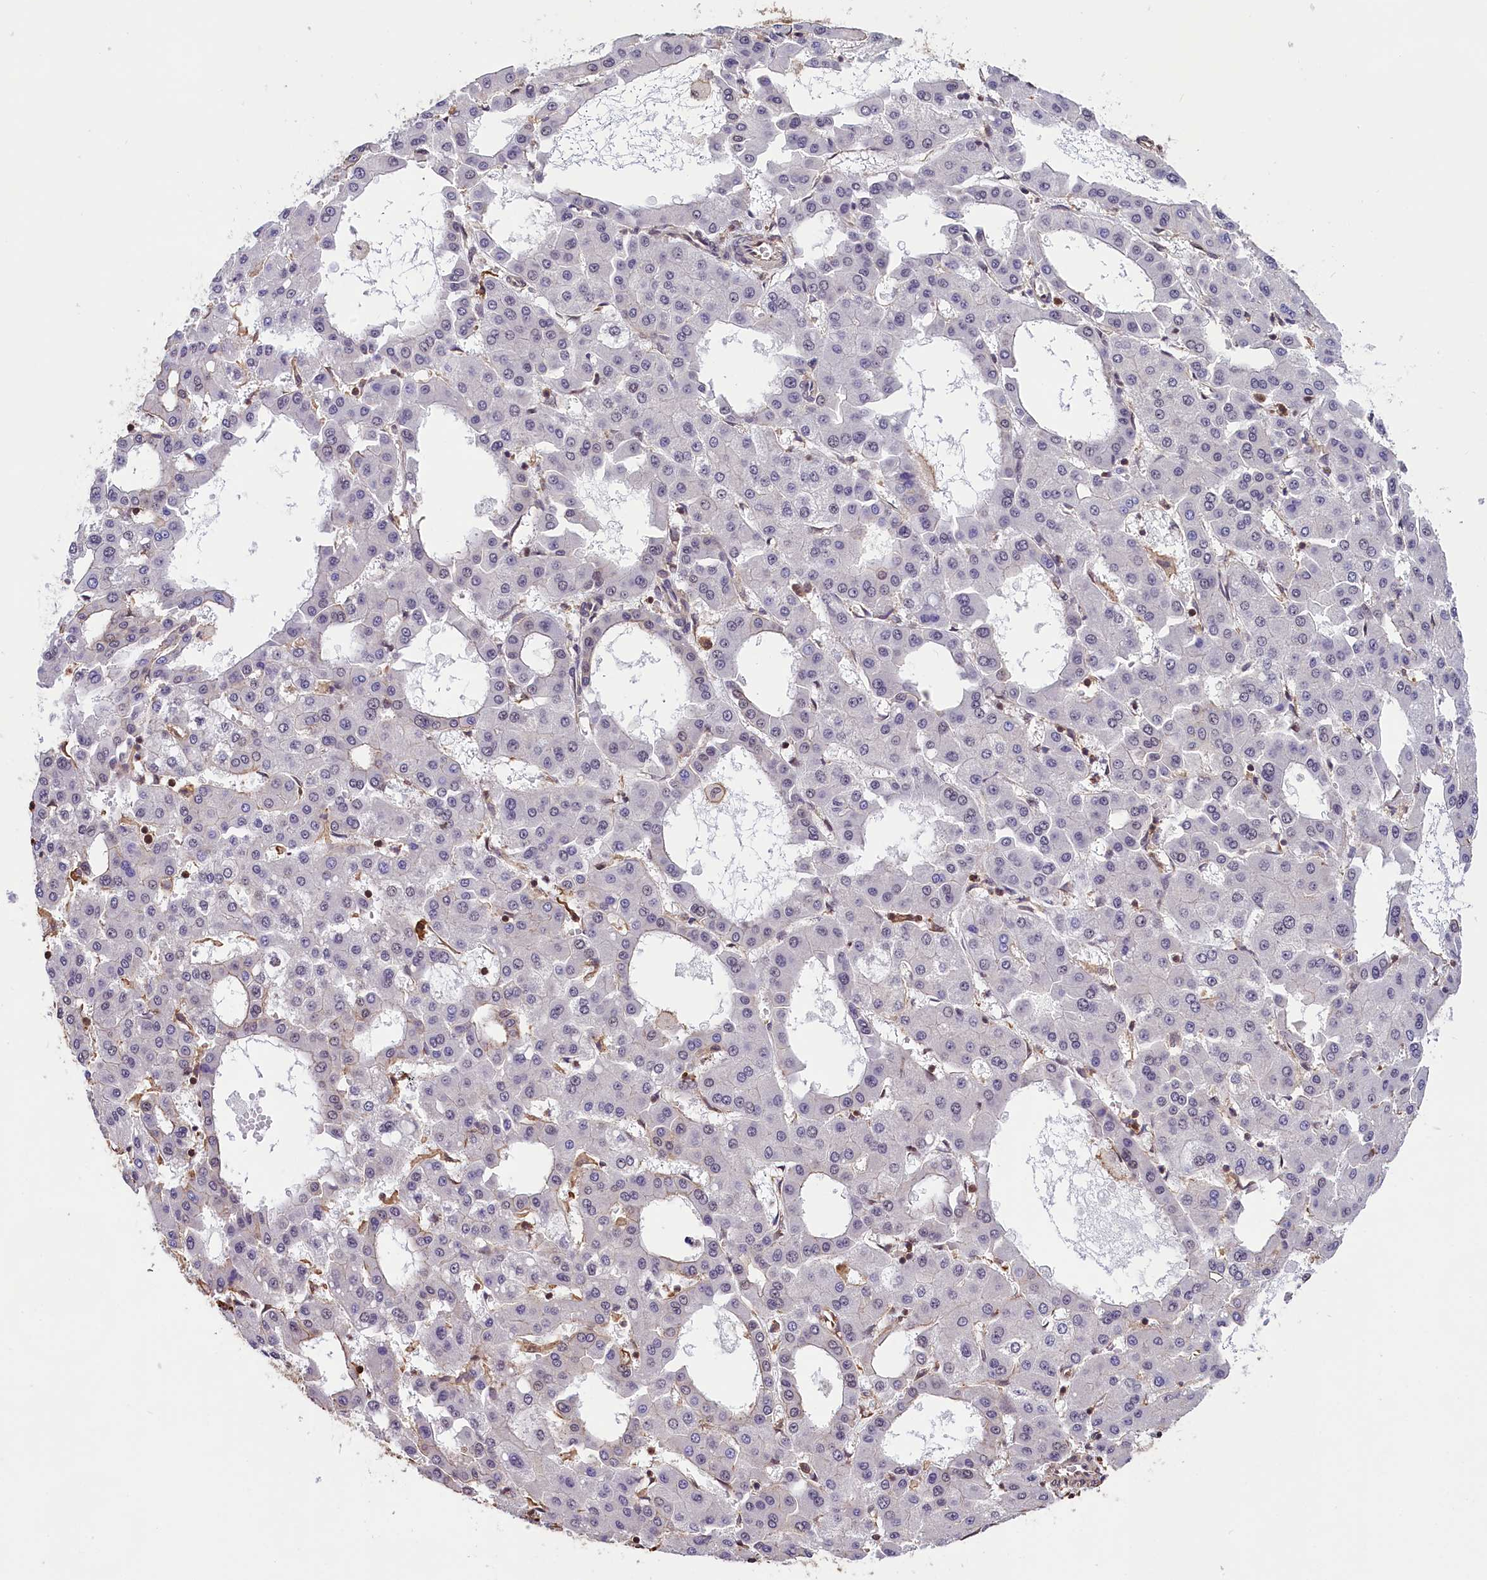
{"staining": {"intensity": "negative", "quantity": "none", "location": "none"}, "tissue": "liver cancer", "cell_type": "Tumor cells", "image_type": "cancer", "snomed": [{"axis": "morphology", "description": "Carcinoma, Hepatocellular, NOS"}, {"axis": "topography", "description": "Liver"}], "caption": "Immunohistochemistry histopathology image of hepatocellular carcinoma (liver) stained for a protein (brown), which demonstrates no positivity in tumor cells.", "gene": "ZC3H4", "patient": {"sex": "male", "age": 47}}